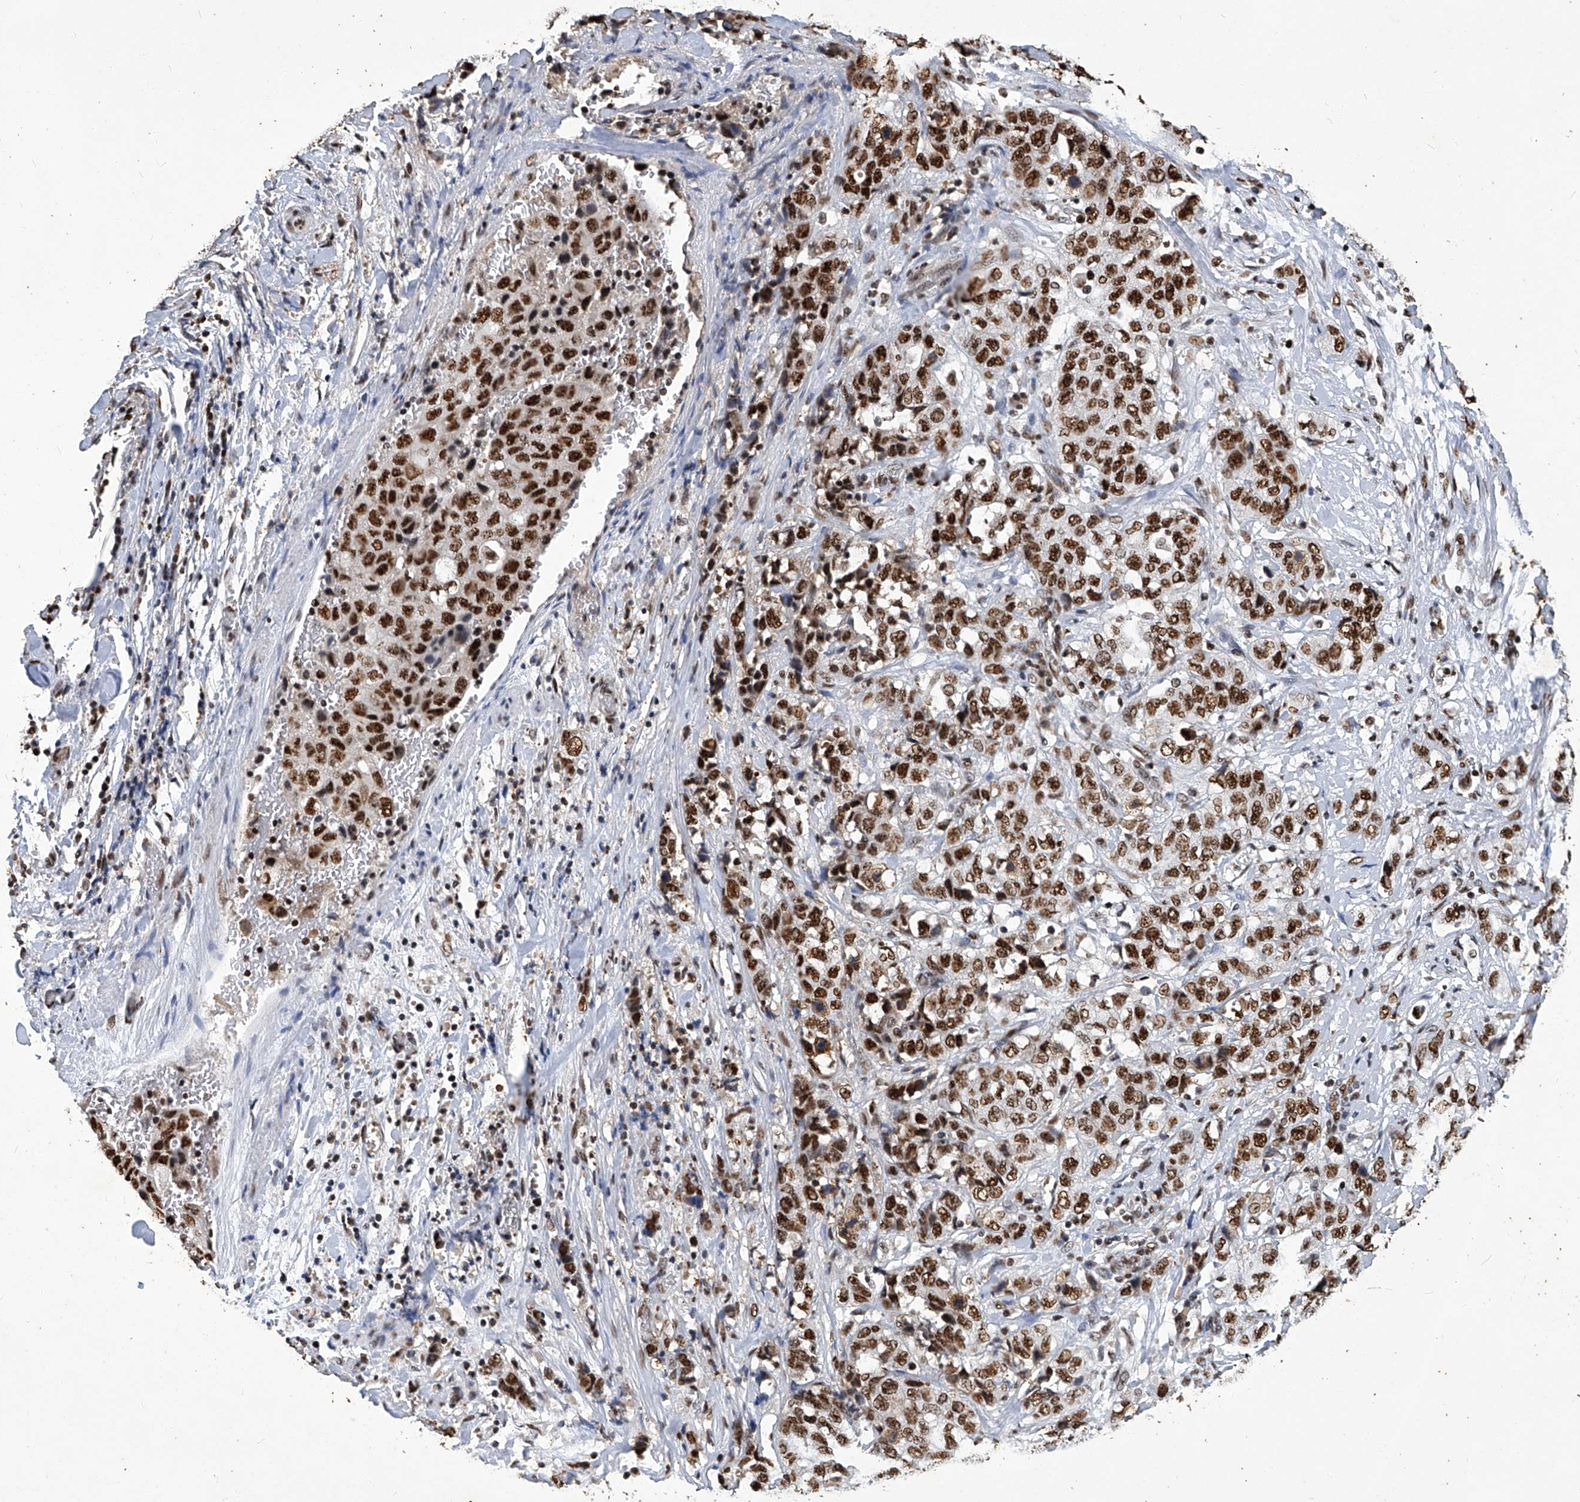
{"staining": {"intensity": "moderate", "quantity": ">75%", "location": "nuclear"}, "tissue": "stomach cancer", "cell_type": "Tumor cells", "image_type": "cancer", "snomed": [{"axis": "morphology", "description": "Adenocarcinoma, NOS"}, {"axis": "topography", "description": "Stomach"}], "caption": "Human stomach cancer stained with a brown dye shows moderate nuclear positive positivity in approximately >75% of tumor cells.", "gene": "HBP1", "patient": {"sex": "male", "age": 48}}